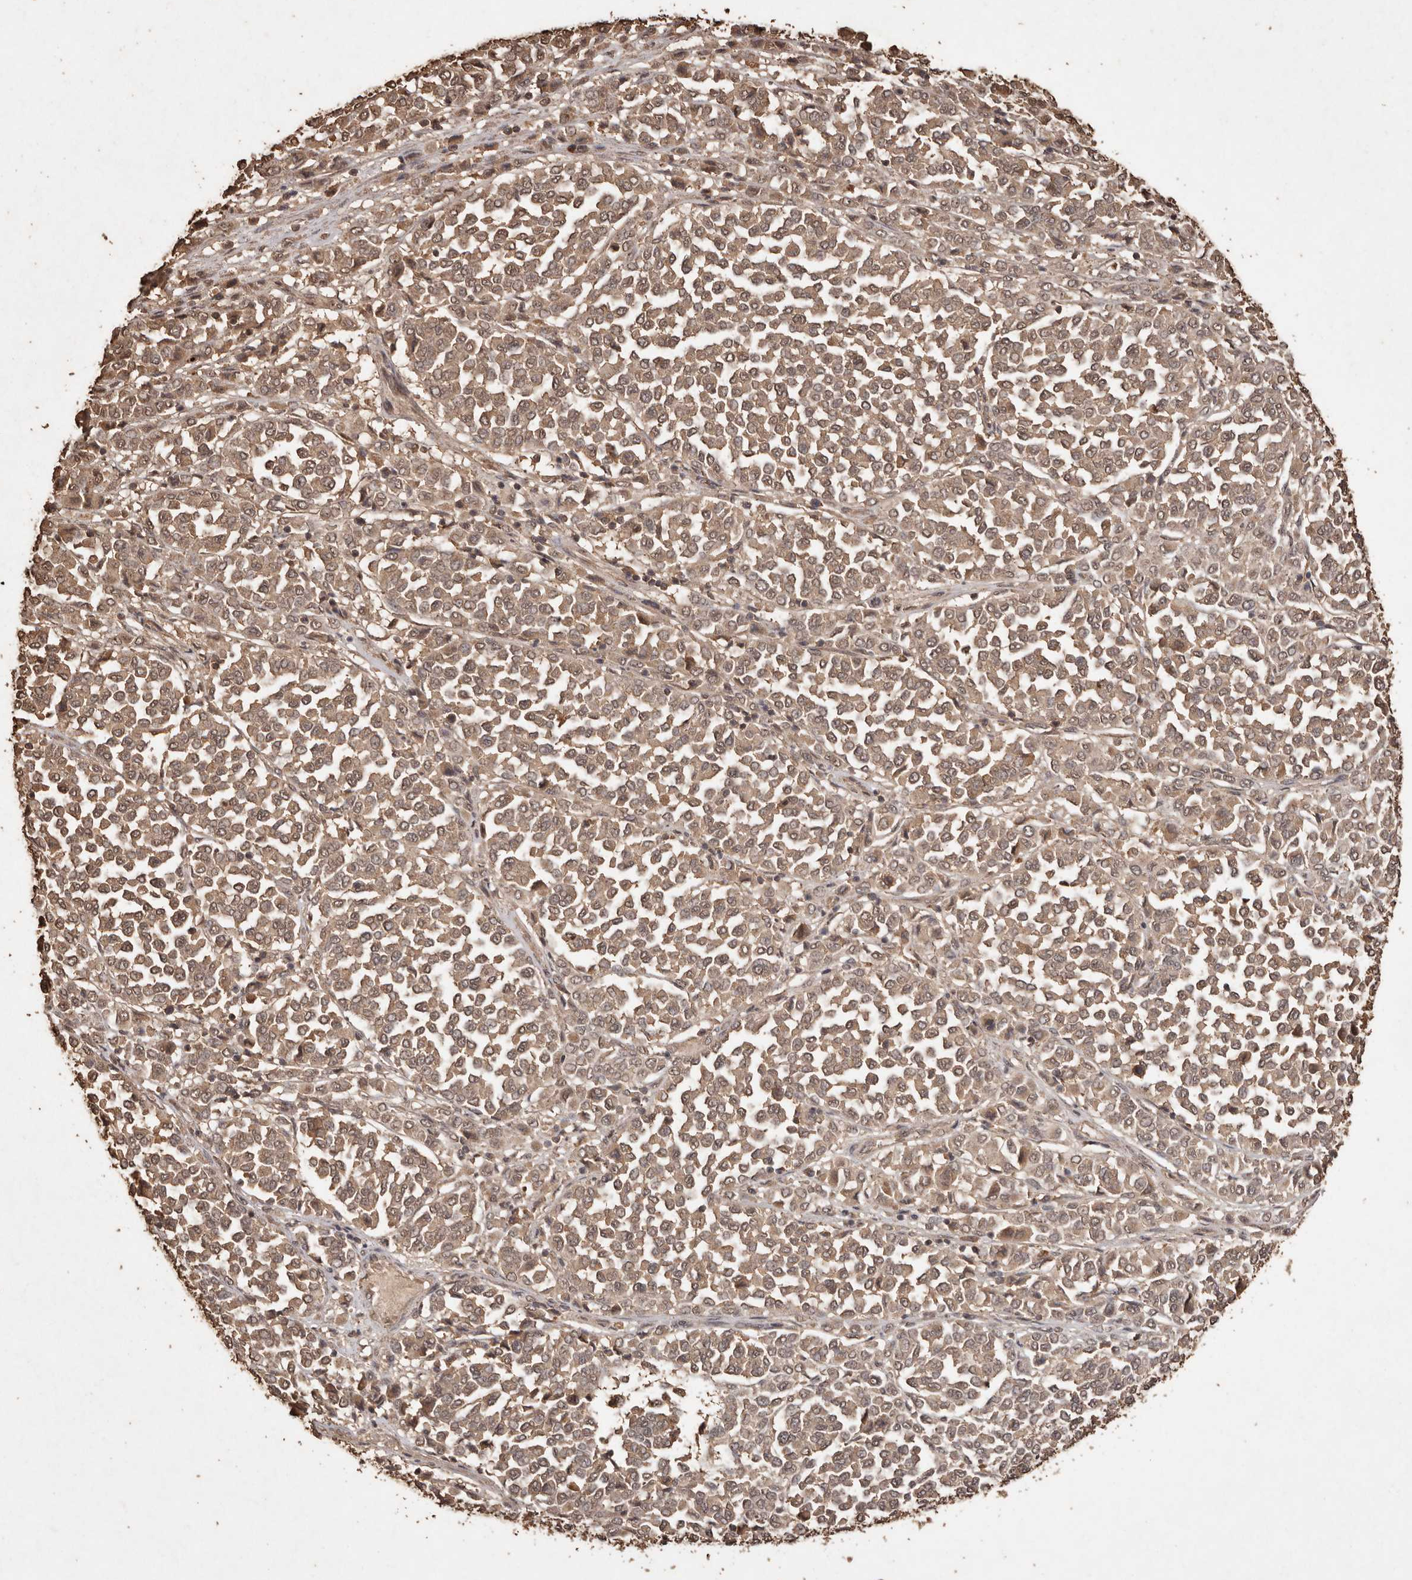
{"staining": {"intensity": "weak", "quantity": ">75%", "location": "cytoplasmic/membranous"}, "tissue": "melanoma", "cell_type": "Tumor cells", "image_type": "cancer", "snomed": [{"axis": "morphology", "description": "Malignant melanoma, Metastatic site"}, {"axis": "topography", "description": "Pancreas"}], "caption": "Immunohistochemistry (IHC) staining of melanoma, which demonstrates low levels of weak cytoplasmic/membranous positivity in approximately >75% of tumor cells indicating weak cytoplasmic/membranous protein positivity. The staining was performed using DAB (3,3'-diaminobenzidine) (brown) for protein detection and nuclei were counterstained in hematoxylin (blue).", "gene": "PKDCC", "patient": {"sex": "female", "age": 30}}